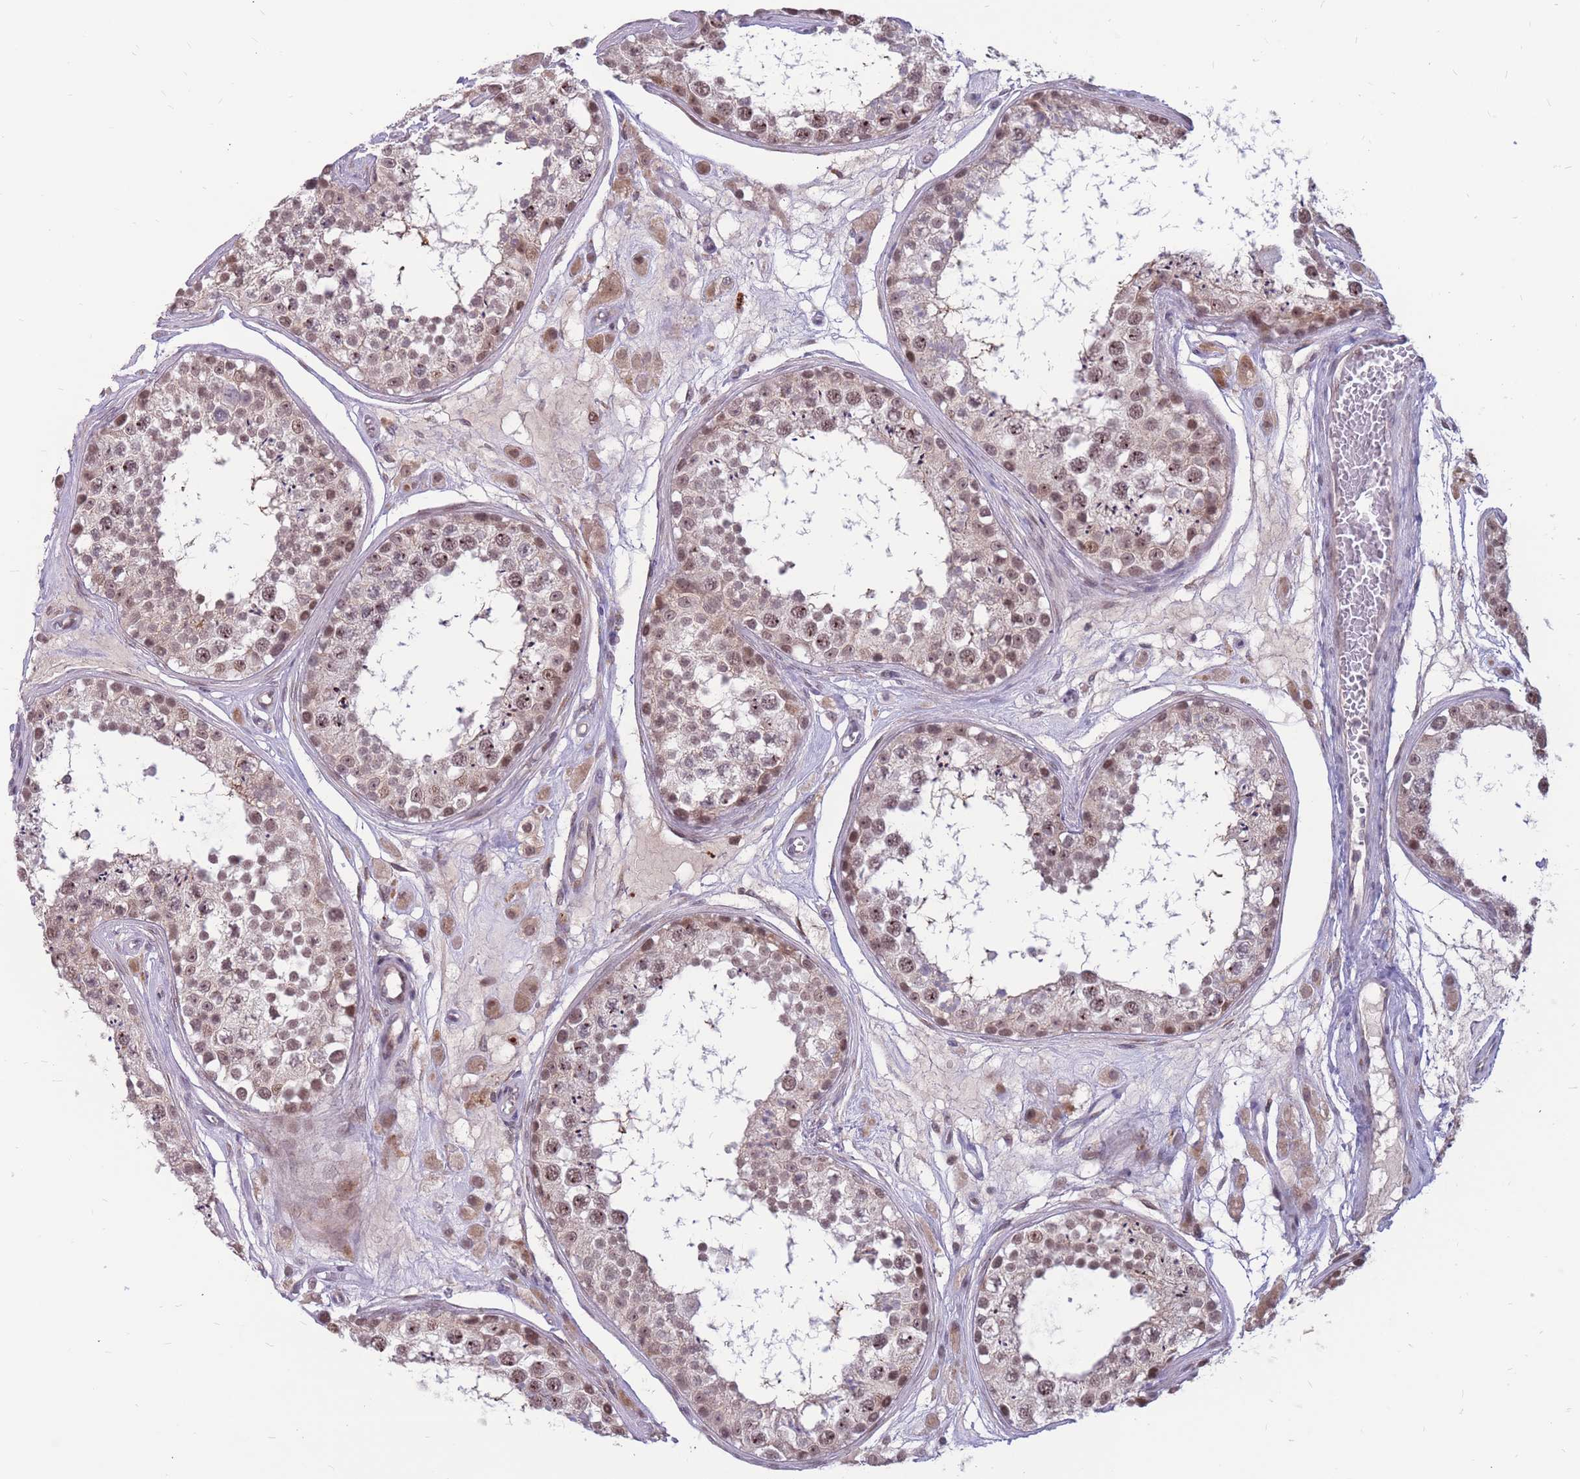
{"staining": {"intensity": "moderate", "quantity": ">75%", "location": "nuclear"}, "tissue": "testis", "cell_type": "Cells in seminiferous ducts", "image_type": "normal", "snomed": [{"axis": "morphology", "description": "Normal tissue, NOS"}, {"axis": "topography", "description": "Testis"}], "caption": "Cells in seminiferous ducts demonstrate medium levels of moderate nuclear positivity in about >75% of cells in normal human testis.", "gene": "ADD2", "patient": {"sex": "male", "age": 25}}